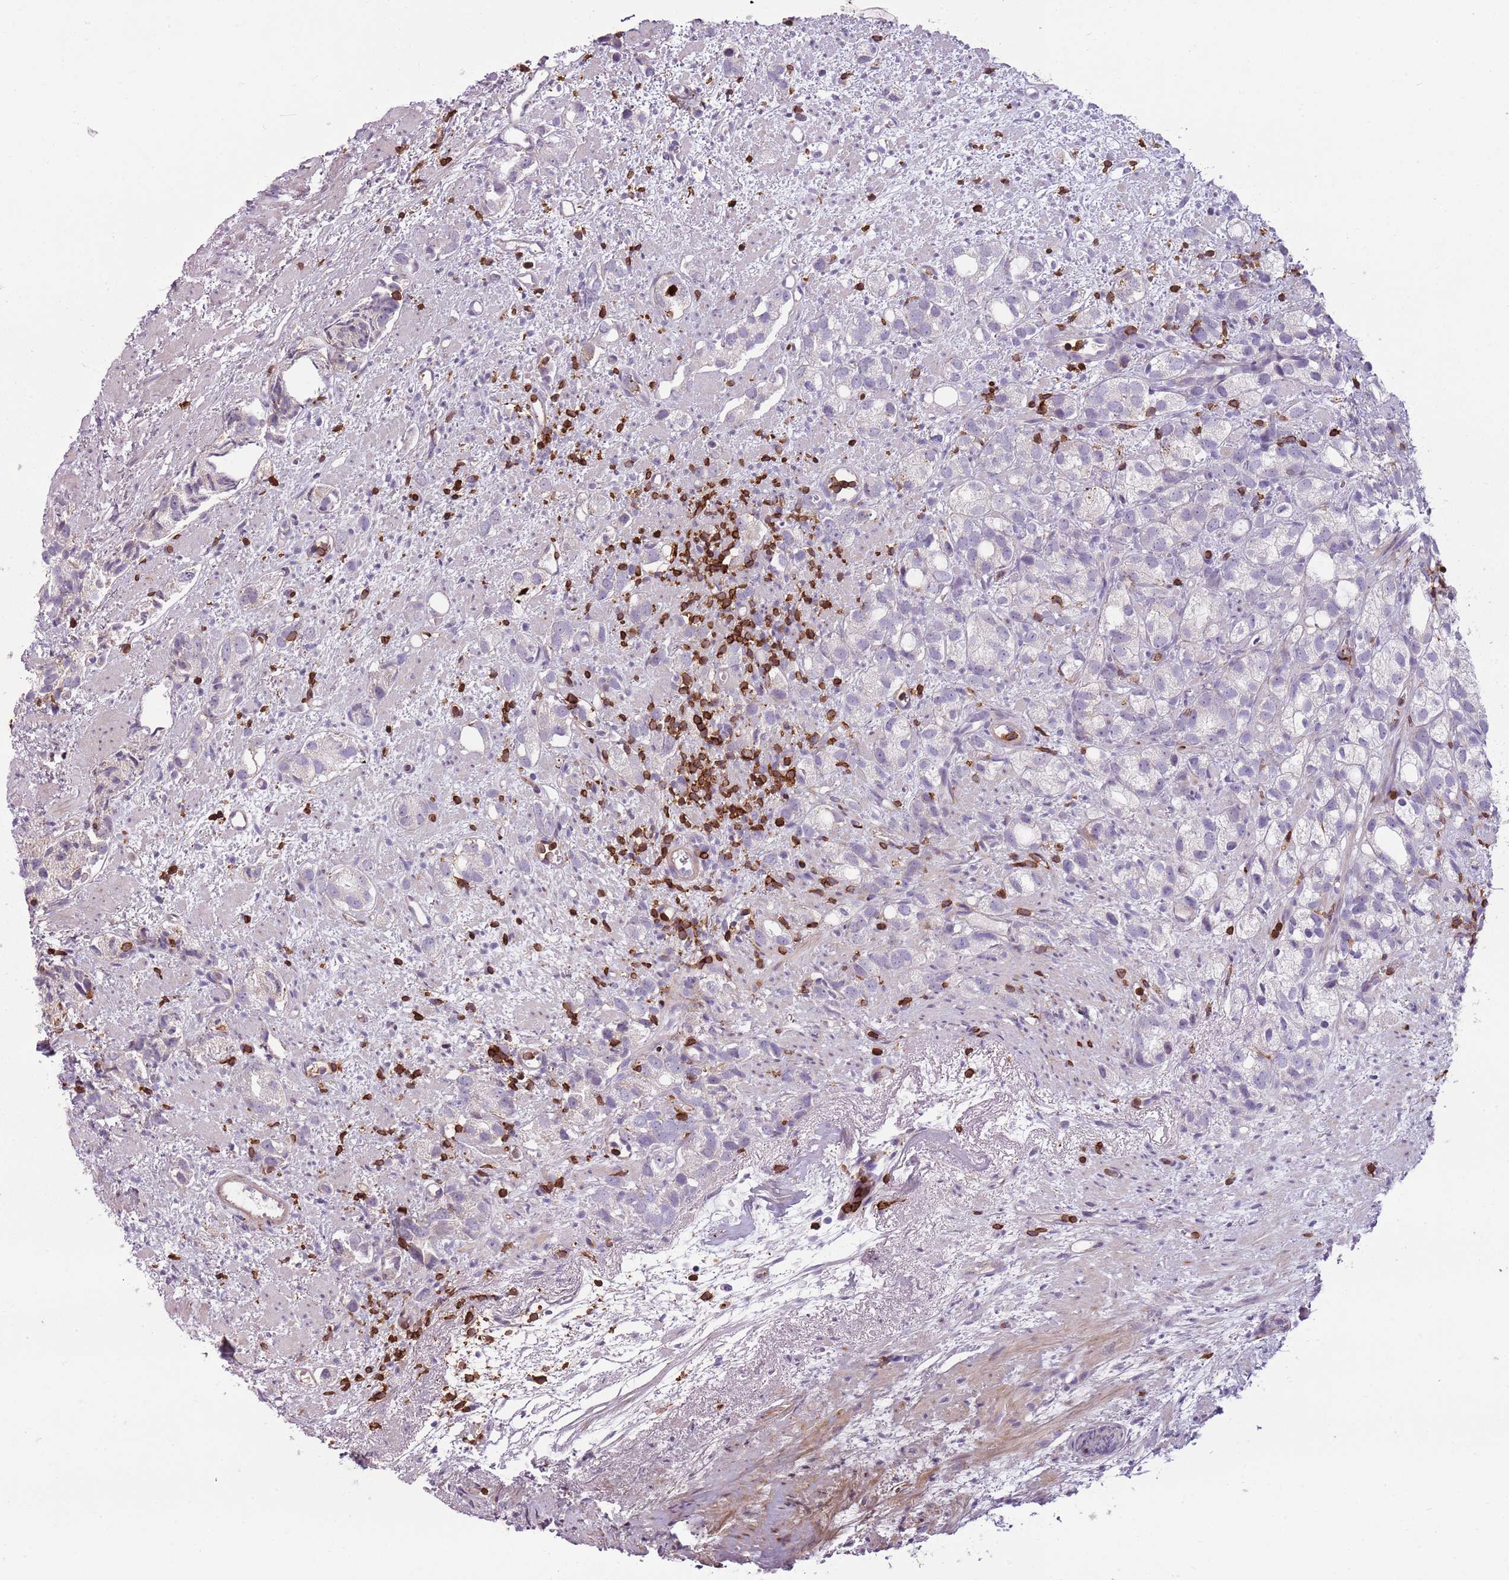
{"staining": {"intensity": "negative", "quantity": "none", "location": "none"}, "tissue": "prostate cancer", "cell_type": "Tumor cells", "image_type": "cancer", "snomed": [{"axis": "morphology", "description": "Adenocarcinoma, High grade"}, {"axis": "topography", "description": "Prostate"}], "caption": "Photomicrograph shows no protein positivity in tumor cells of high-grade adenocarcinoma (prostate) tissue.", "gene": "ZNF583", "patient": {"sex": "male", "age": 82}}